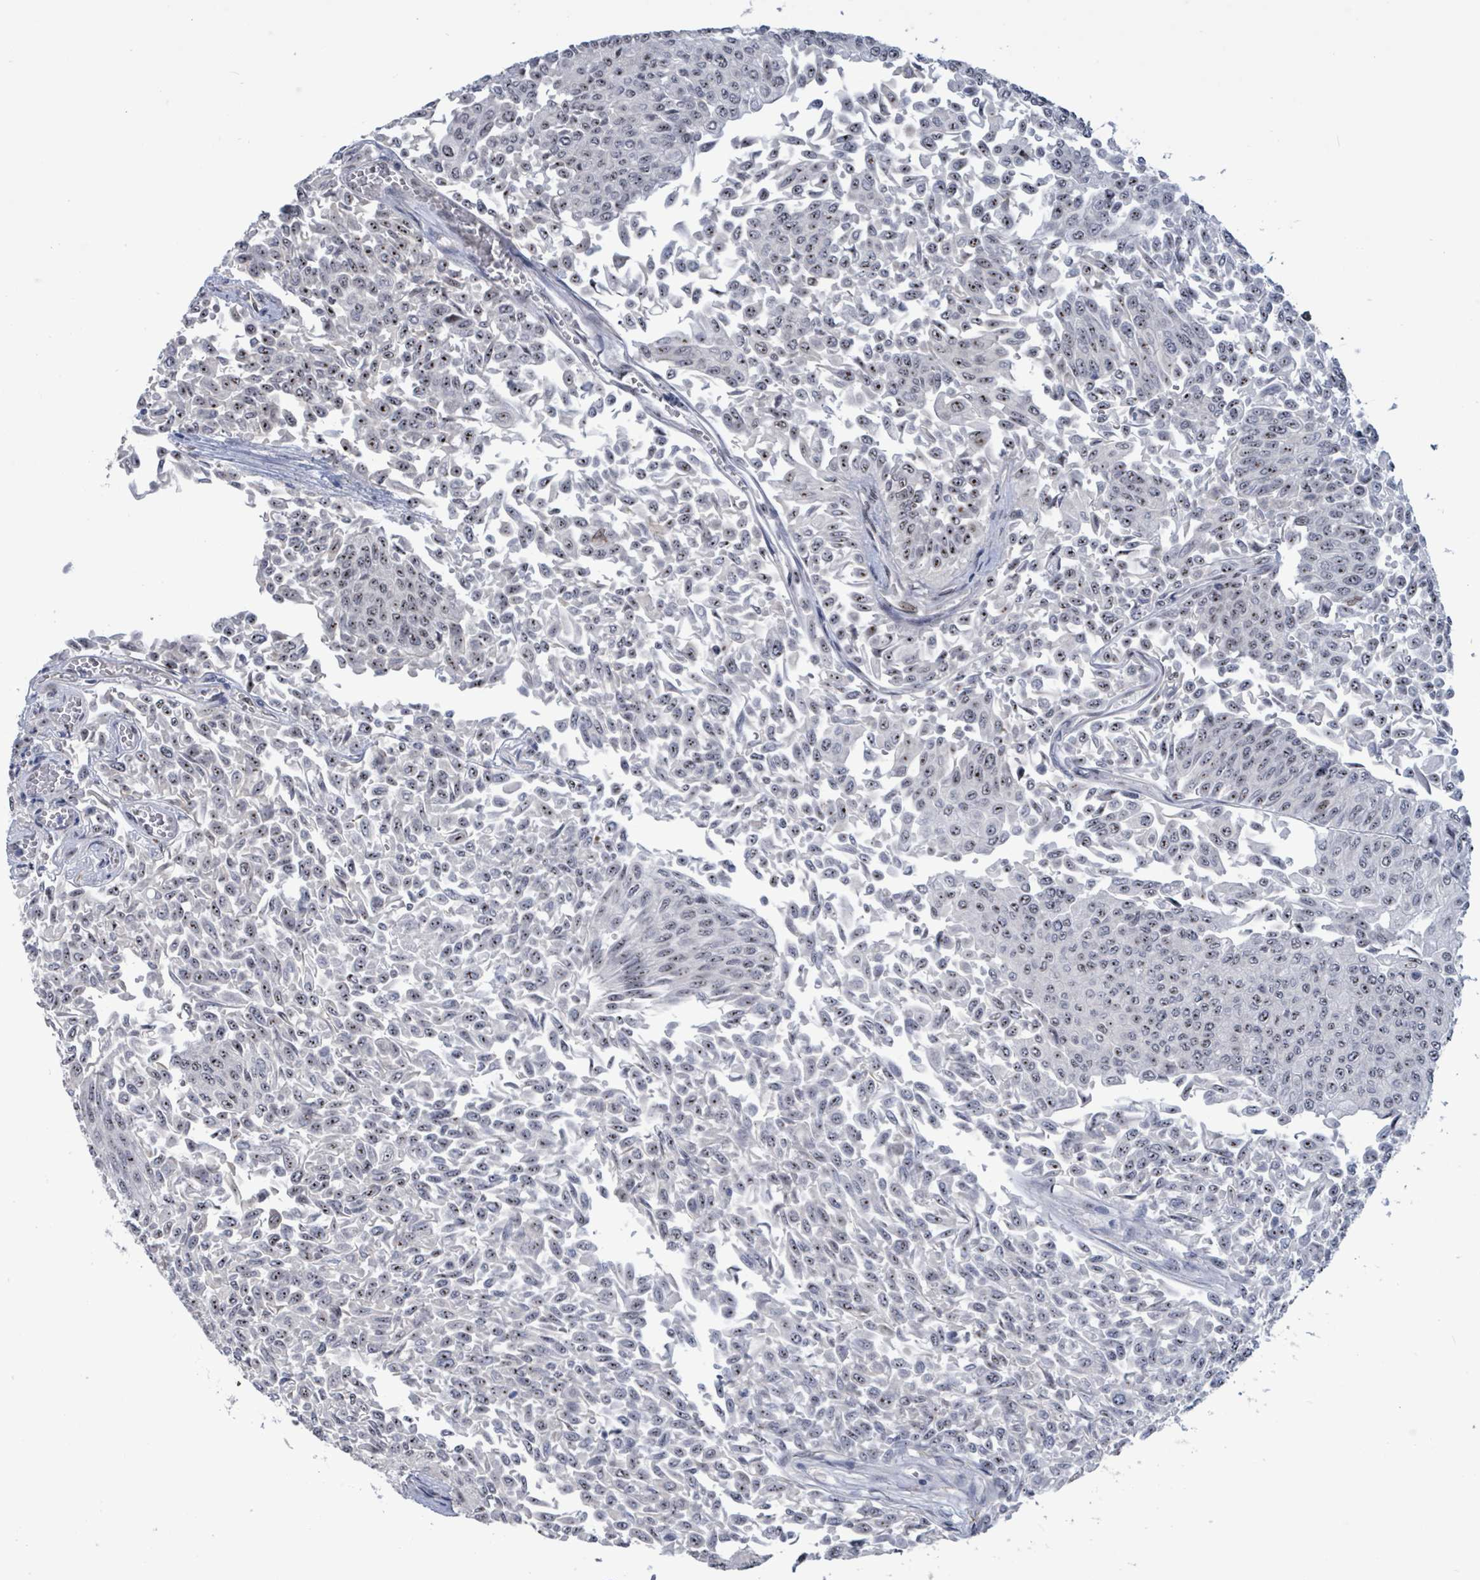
{"staining": {"intensity": "moderate", "quantity": "25%-75%", "location": "nuclear"}, "tissue": "urothelial cancer", "cell_type": "Tumor cells", "image_type": "cancer", "snomed": [{"axis": "morphology", "description": "Urothelial carcinoma, NOS"}, {"axis": "topography", "description": "Urinary bladder"}], "caption": "IHC image of human transitional cell carcinoma stained for a protein (brown), which reveals medium levels of moderate nuclear positivity in about 25%-75% of tumor cells.", "gene": "RRN3", "patient": {"sex": "male", "age": 59}}